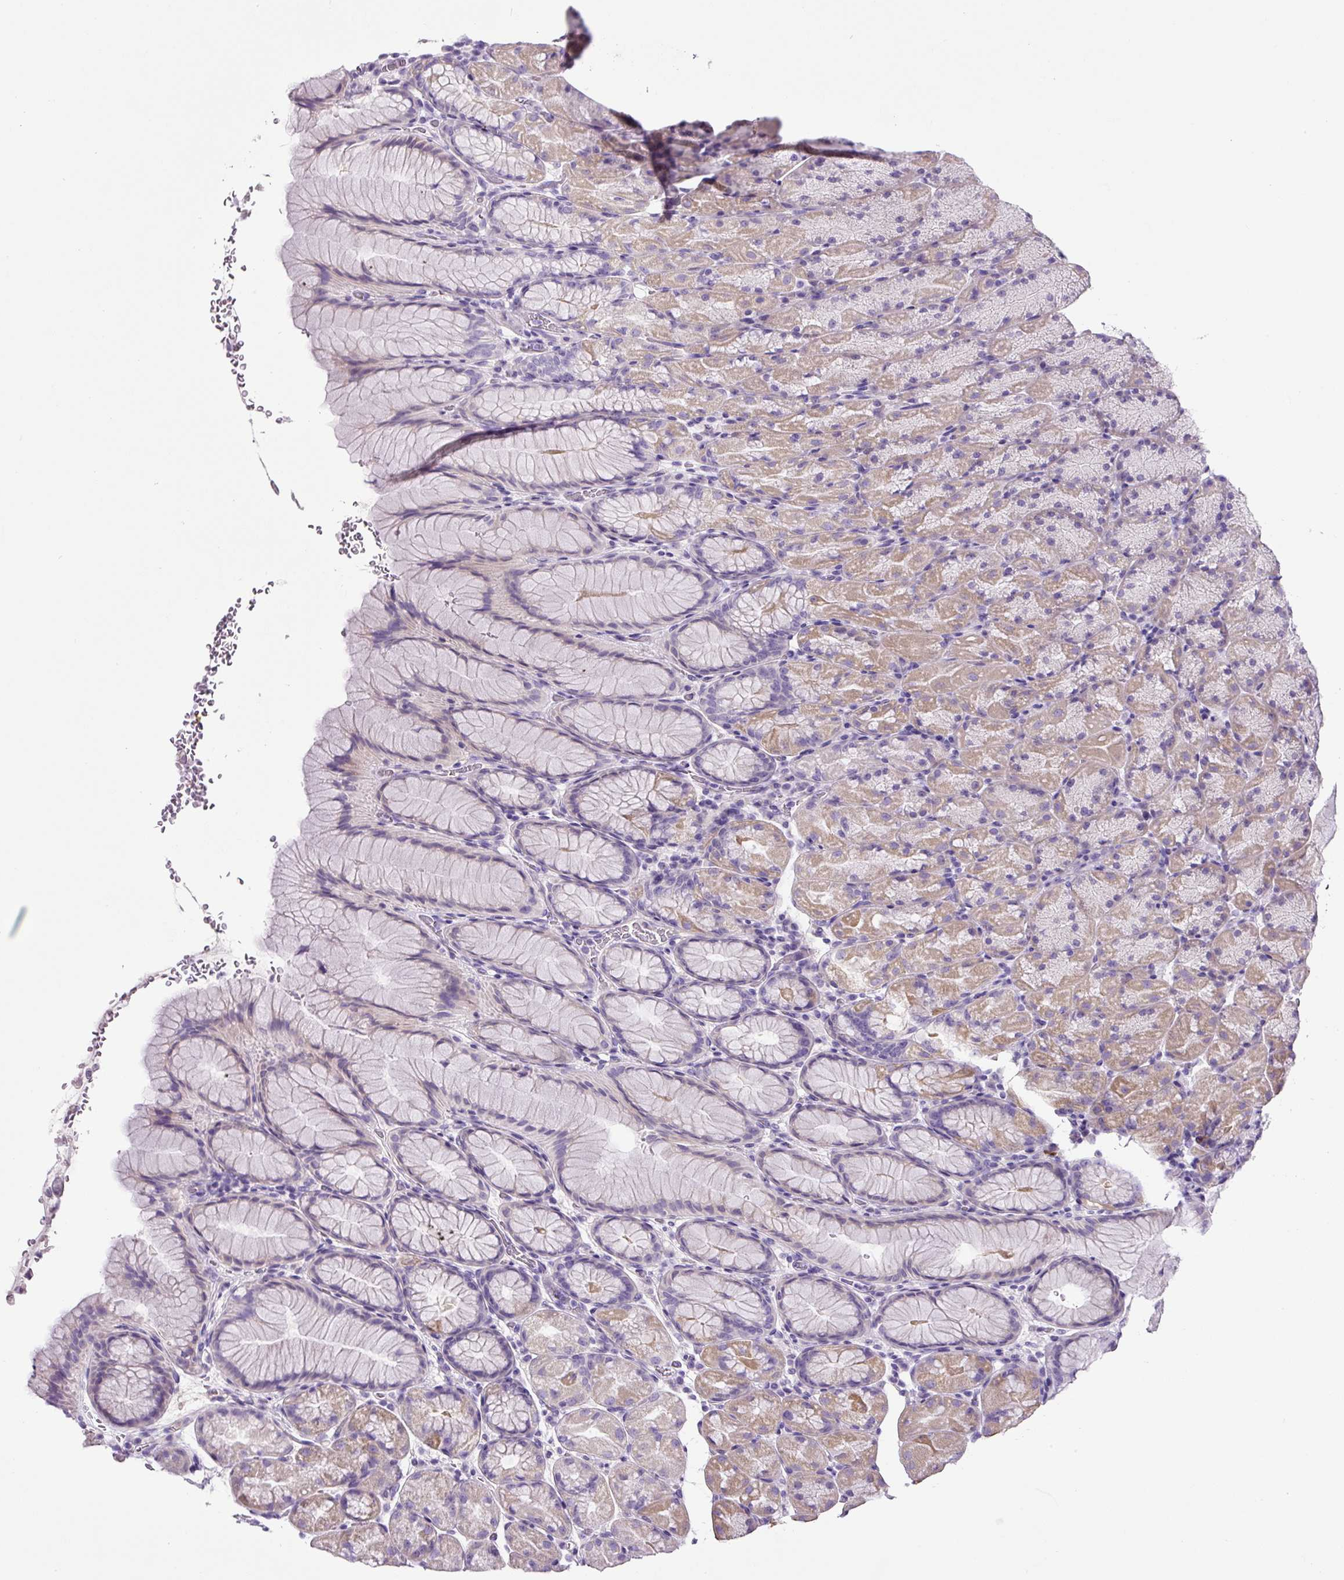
{"staining": {"intensity": "weak", "quantity": "<25%", "location": "cytoplasmic/membranous"}, "tissue": "stomach", "cell_type": "Glandular cells", "image_type": "normal", "snomed": [{"axis": "morphology", "description": "Normal tissue, NOS"}, {"axis": "topography", "description": "Stomach, upper"}, {"axis": "topography", "description": "Stomach, lower"}], "caption": "Glandular cells are negative for protein expression in normal human stomach. (Brightfield microscopy of DAB (3,3'-diaminobenzidine) IHC at high magnification).", "gene": "SP8", "patient": {"sex": "male", "age": 67}}